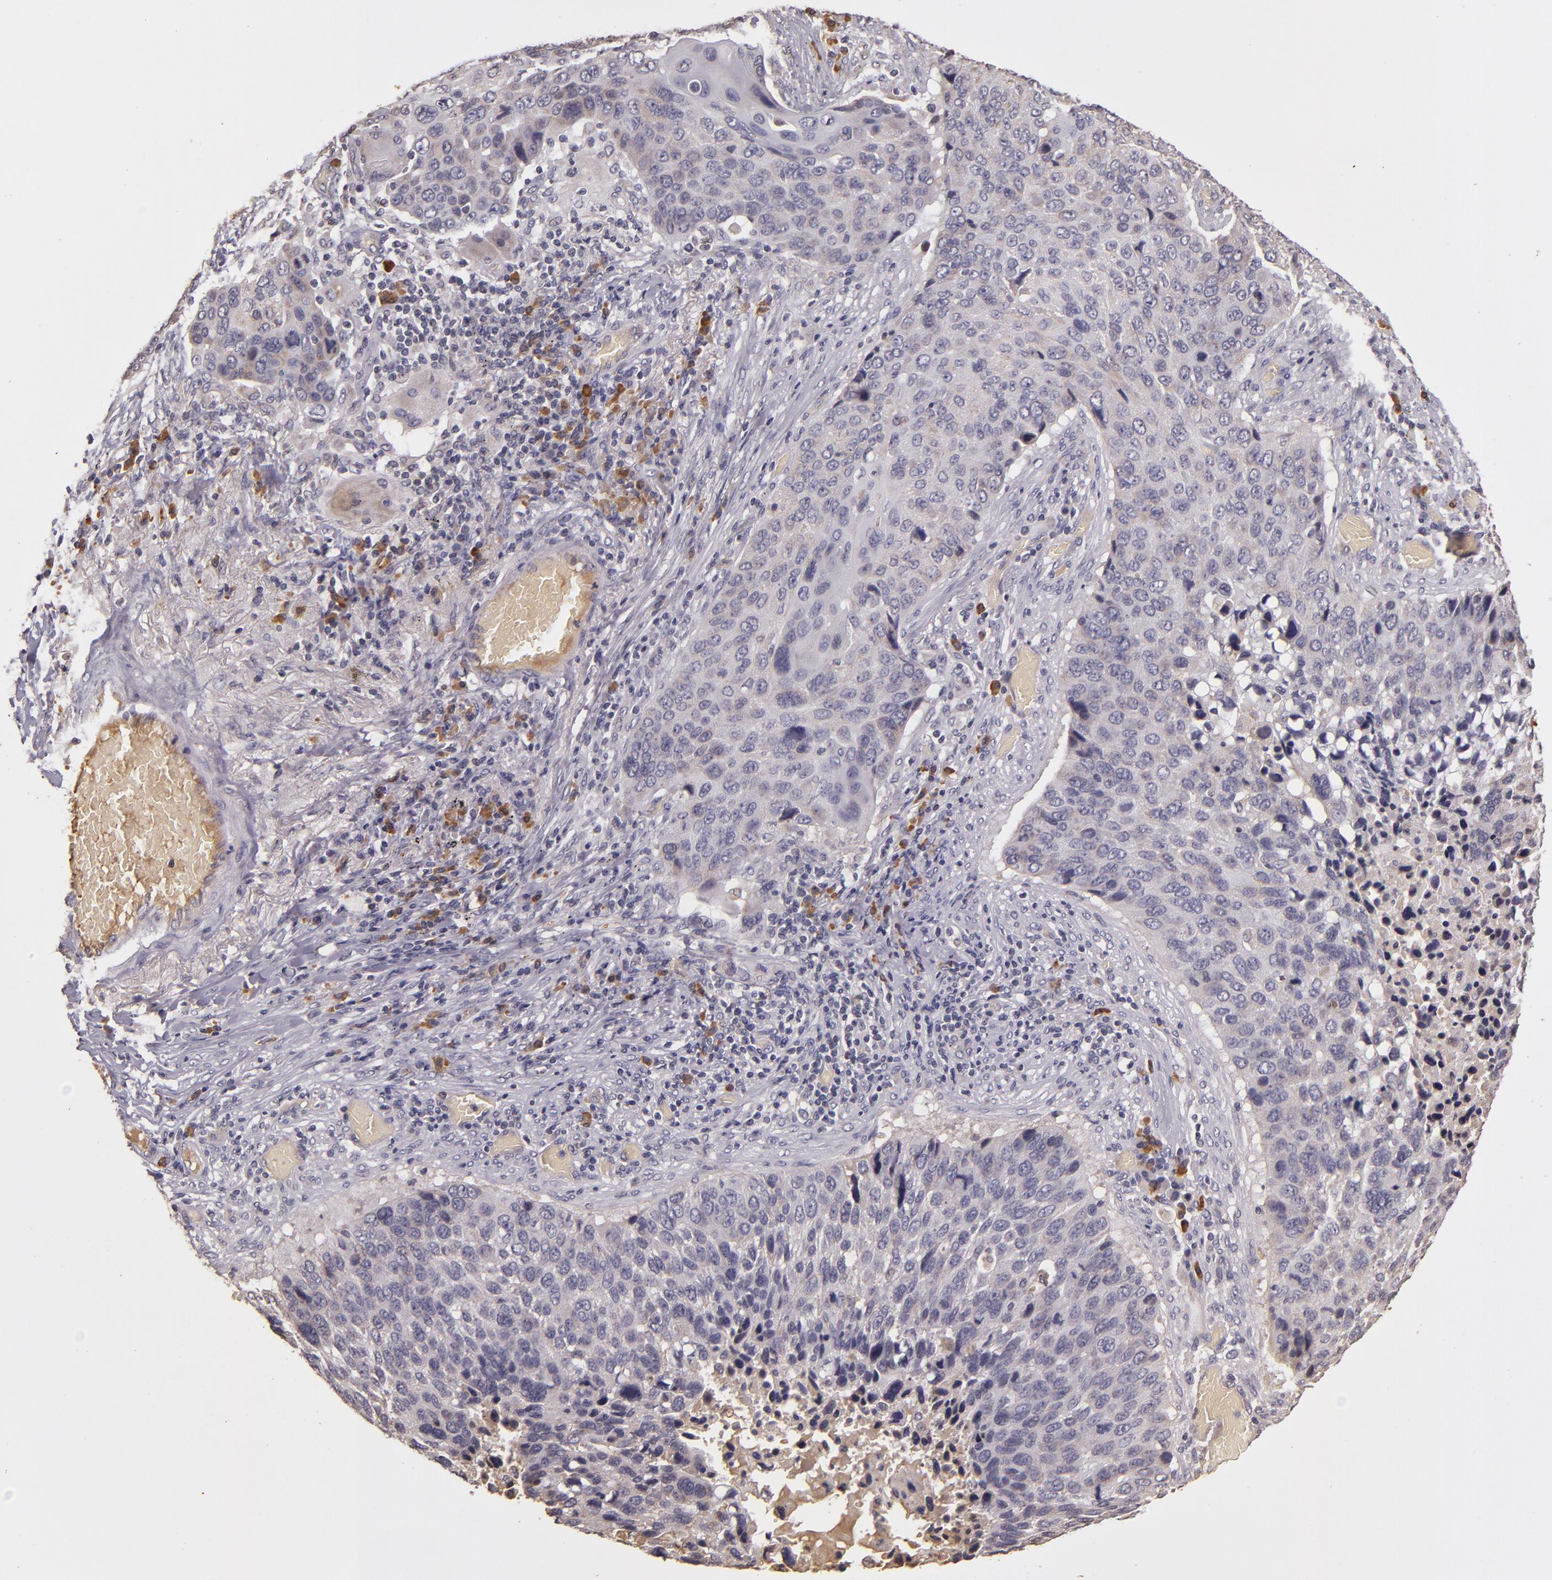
{"staining": {"intensity": "weak", "quantity": "<25%", "location": "cytoplasmic/membranous"}, "tissue": "lung cancer", "cell_type": "Tumor cells", "image_type": "cancer", "snomed": [{"axis": "morphology", "description": "Squamous cell carcinoma, NOS"}, {"axis": "topography", "description": "Lung"}], "caption": "Tumor cells show no significant staining in lung cancer (squamous cell carcinoma). The staining is performed using DAB (3,3'-diaminobenzidine) brown chromogen with nuclei counter-stained in using hematoxylin.", "gene": "ABL1", "patient": {"sex": "male", "age": 68}}